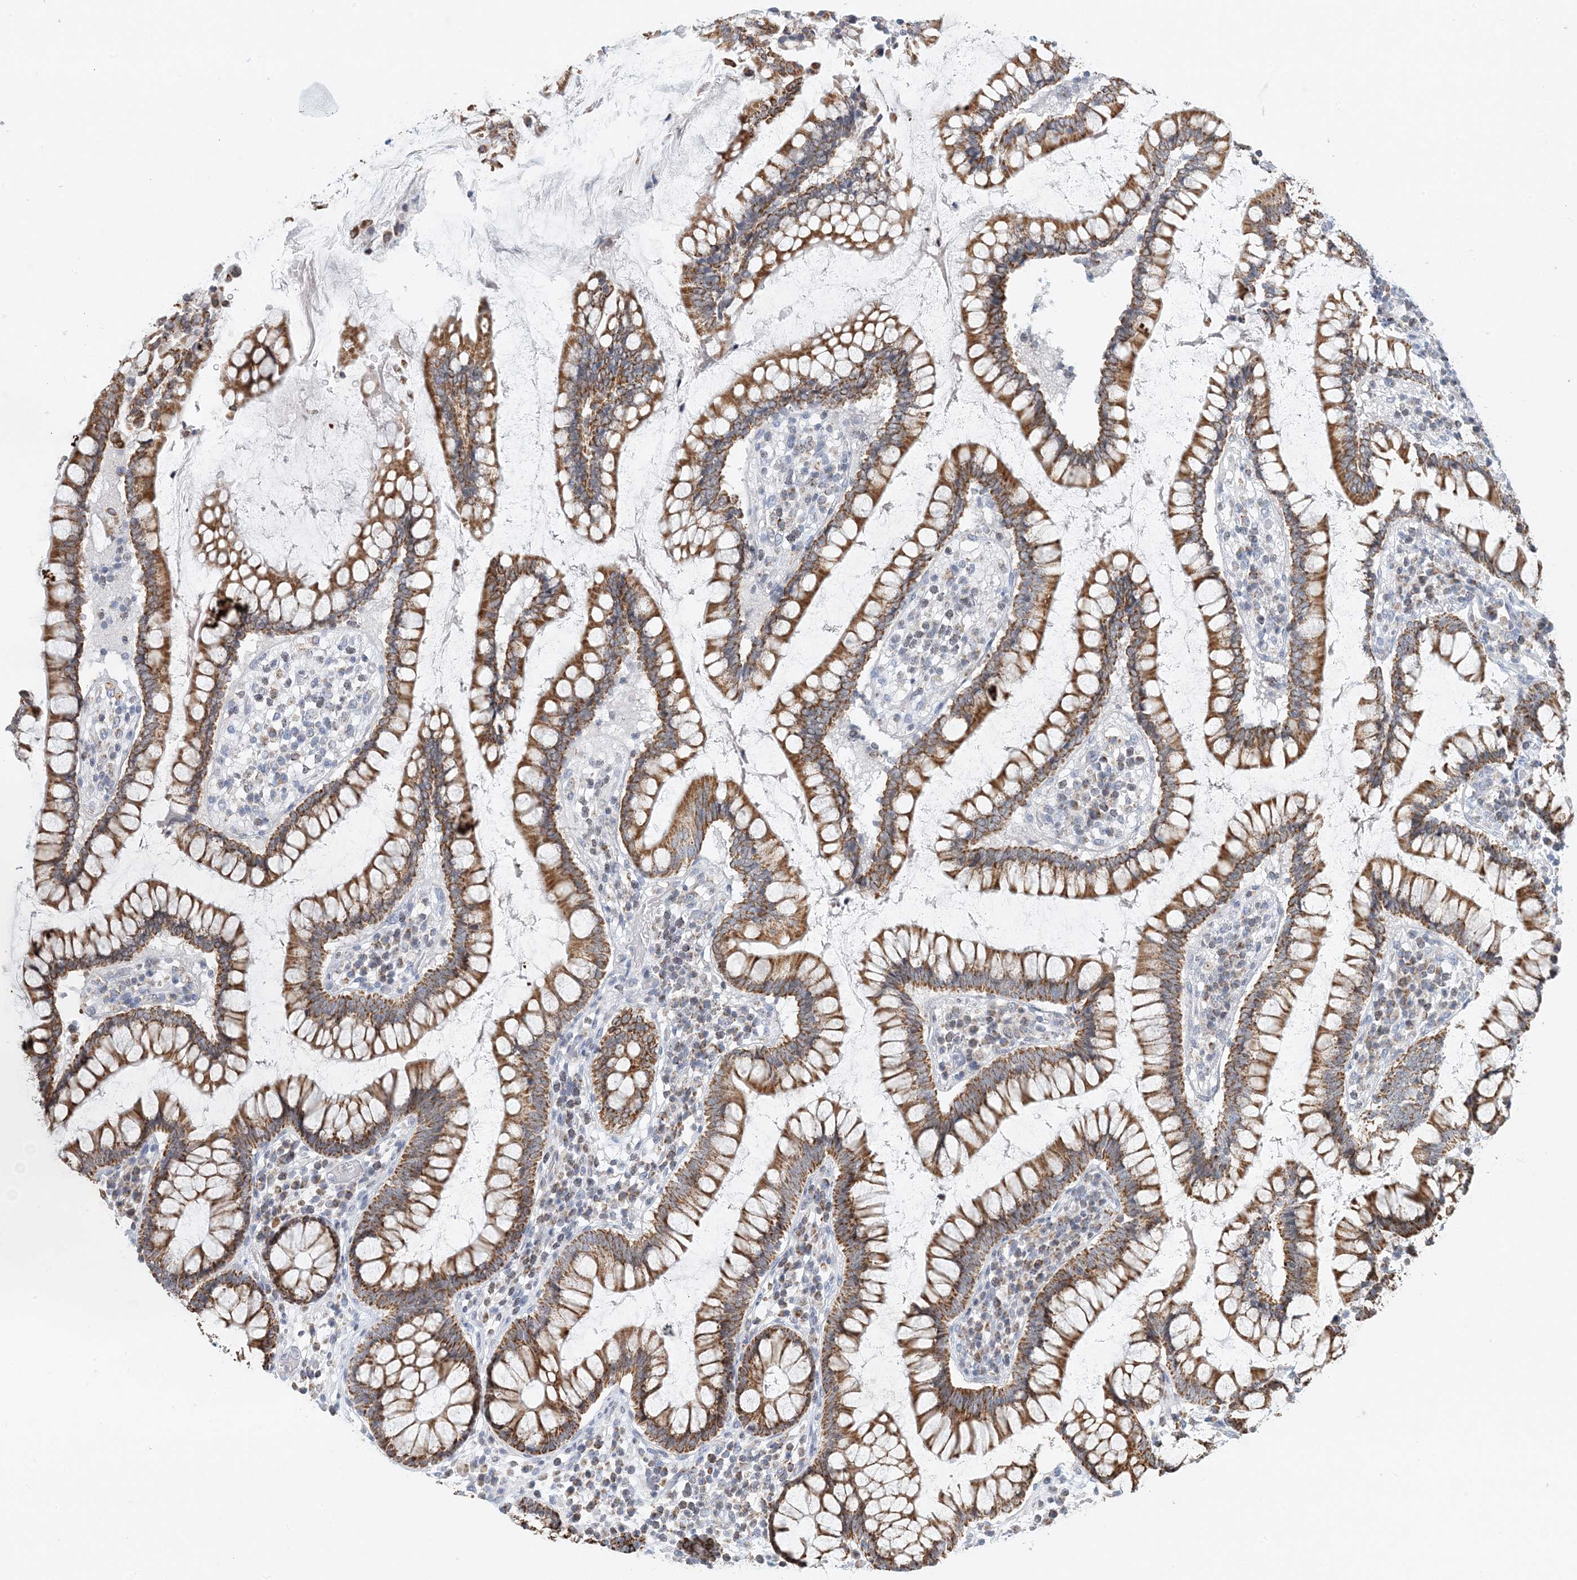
{"staining": {"intensity": "negative", "quantity": "none", "location": "none"}, "tissue": "colon", "cell_type": "Endothelial cells", "image_type": "normal", "snomed": [{"axis": "morphology", "description": "Normal tissue, NOS"}, {"axis": "topography", "description": "Colon"}], "caption": "High magnification brightfield microscopy of unremarkable colon stained with DAB (brown) and counterstained with hematoxylin (blue): endothelial cells show no significant staining. (Immunohistochemistry, brightfield microscopy, high magnification).", "gene": "BDH1", "patient": {"sex": "female", "age": 79}}